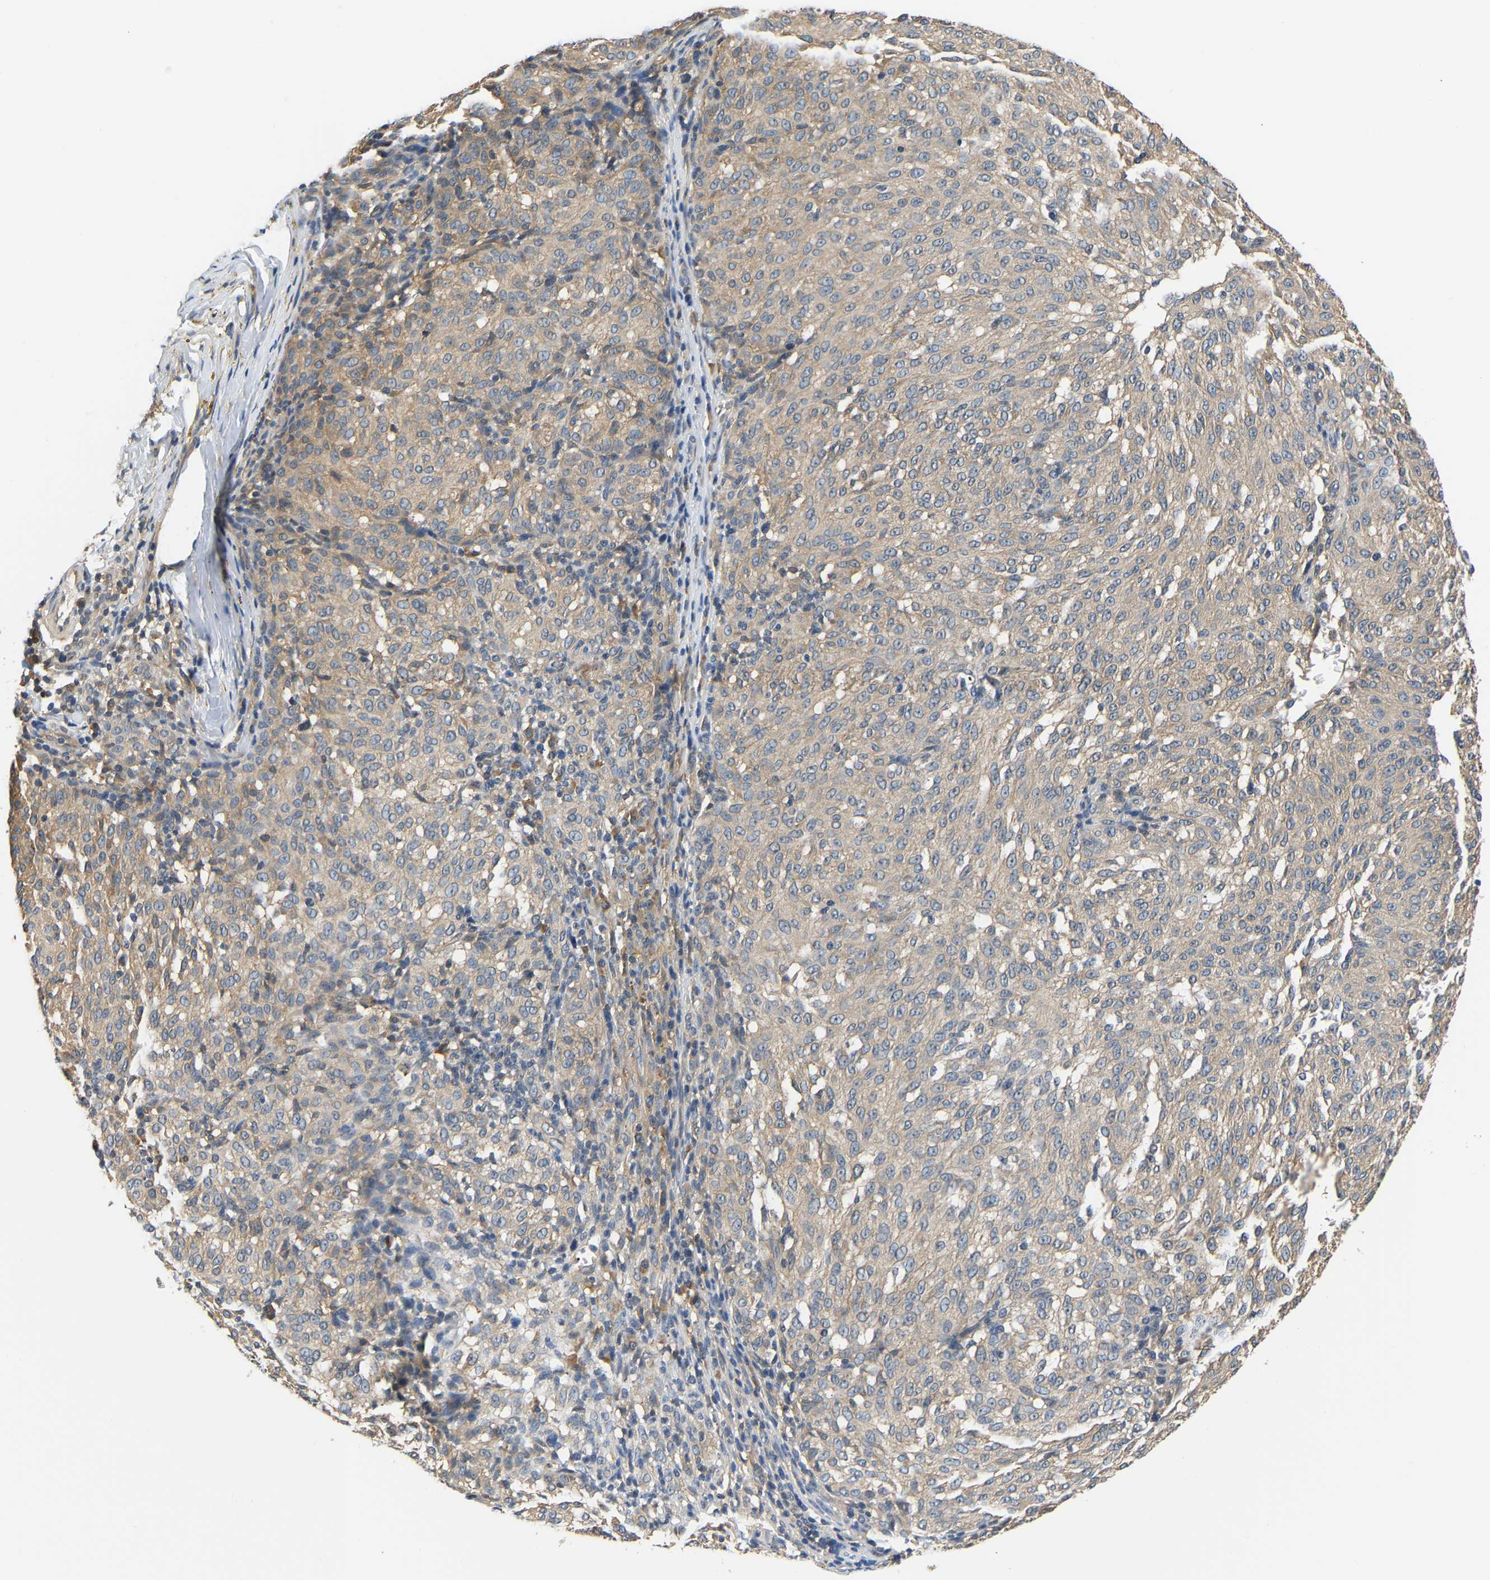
{"staining": {"intensity": "moderate", "quantity": "25%-75%", "location": "cytoplasmic/membranous"}, "tissue": "melanoma", "cell_type": "Tumor cells", "image_type": "cancer", "snomed": [{"axis": "morphology", "description": "Malignant melanoma, NOS"}, {"axis": "topography", "description": "Skin"}], "caption": "Protein expression analysis of malignant melanoma demonstrates moderate cytoplasmic/membranous staining in about 25%-75% of tumor cells. Ihc stains the protein of interest in brown and the nuclei are stained blue.", "gene": "ARHGEF12", "patient": {"sex": "female", "age": 72}}